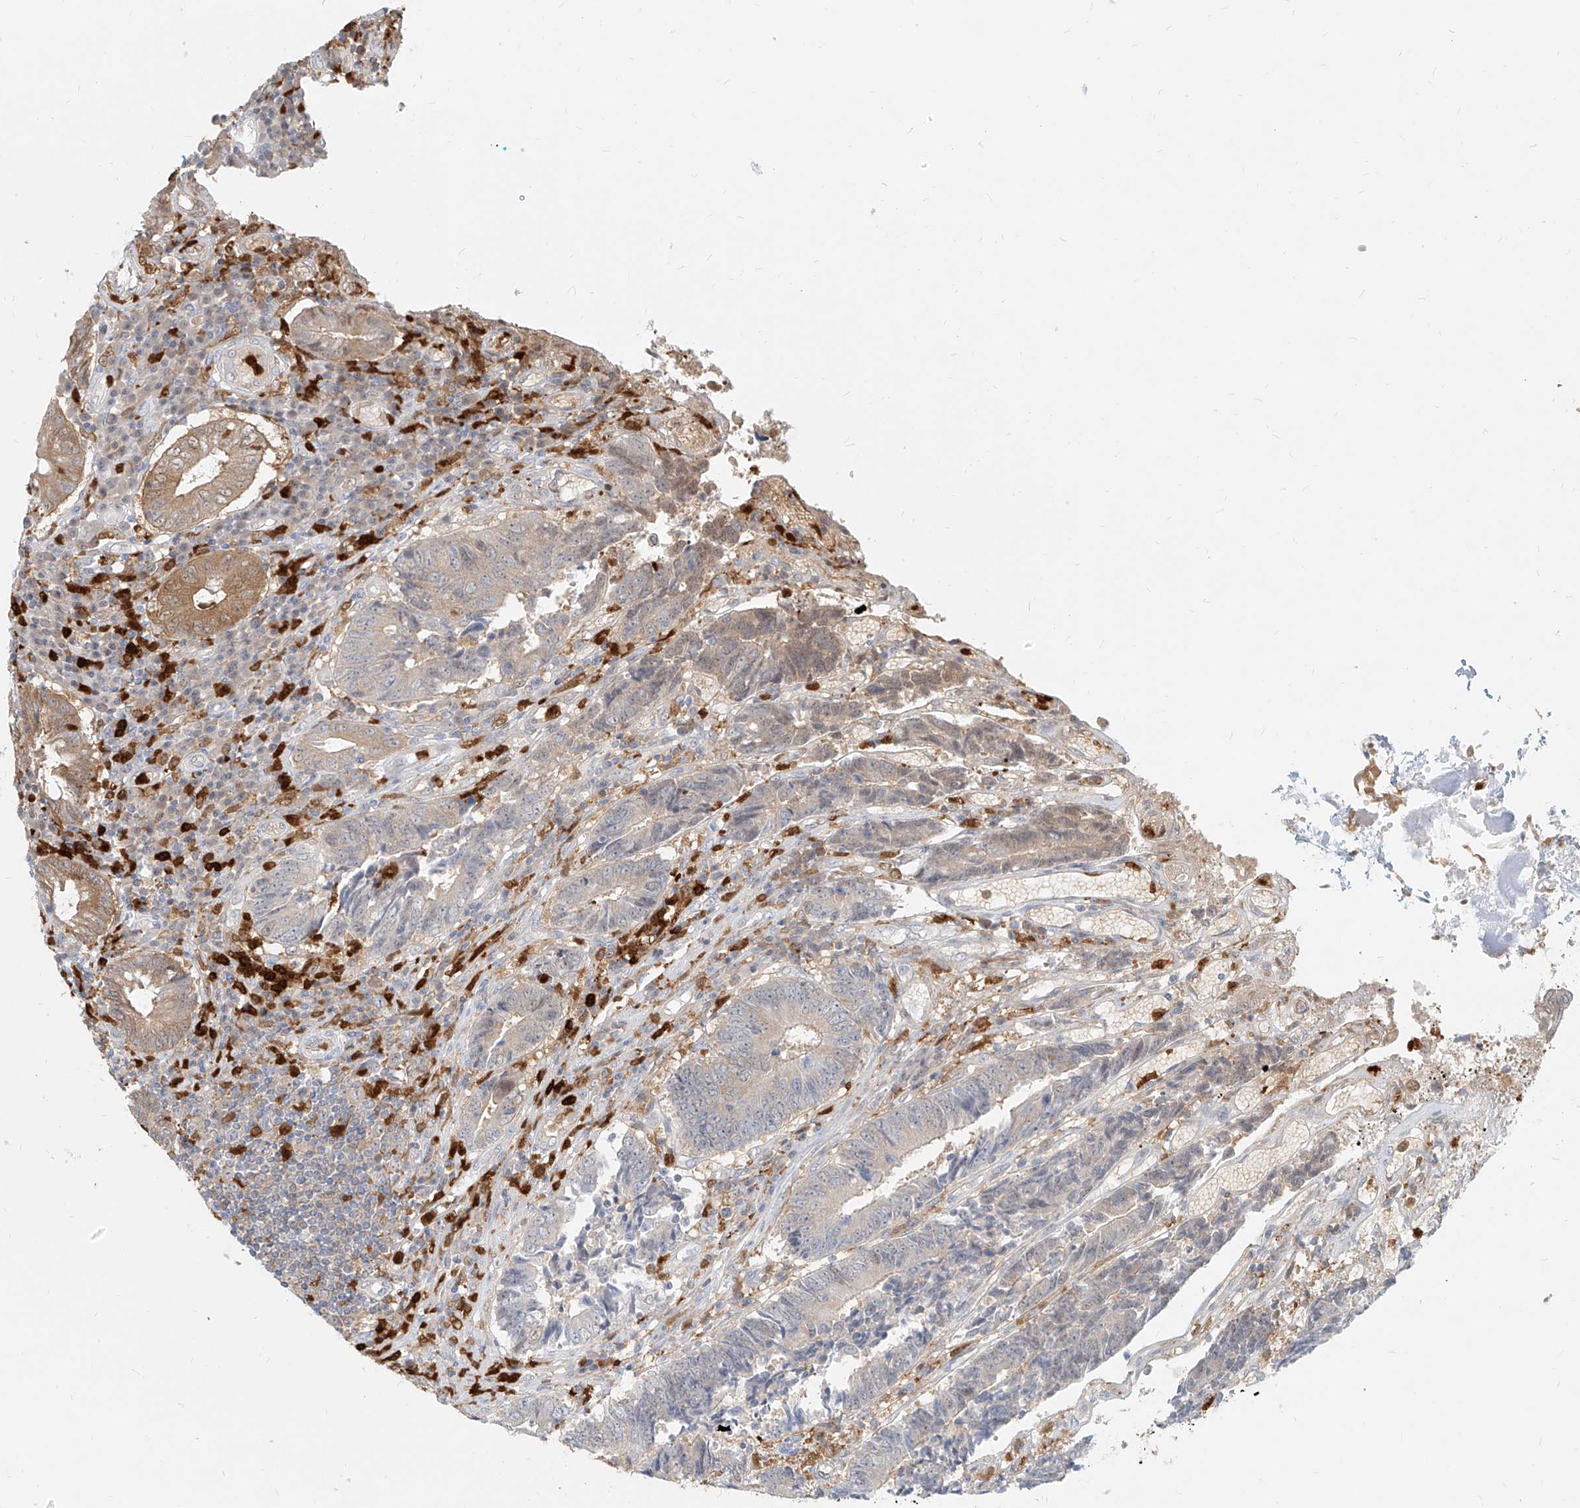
{"staining": {"intensity": "weak", "quantity": "25%-75%", "location": "cytoplasmic/membranous"}, "tissue": "colorectal cancer", "cell_type": "Tumor cells", "image_type": "cancer", "snomed": [{"axis": "morphology", "description": "Adenocarcinoma, NOS"}, {"axis": "topography", "description": "Rectum"}], "caption": "This photomicrograph shows IHC staining of human colorectal cancer, with low weak cytoplasmic/membranous positivity in approximately 25%-75% of tumor cells.", "gene": "PGD", "patient": {"sex": "male", "age": 84}}